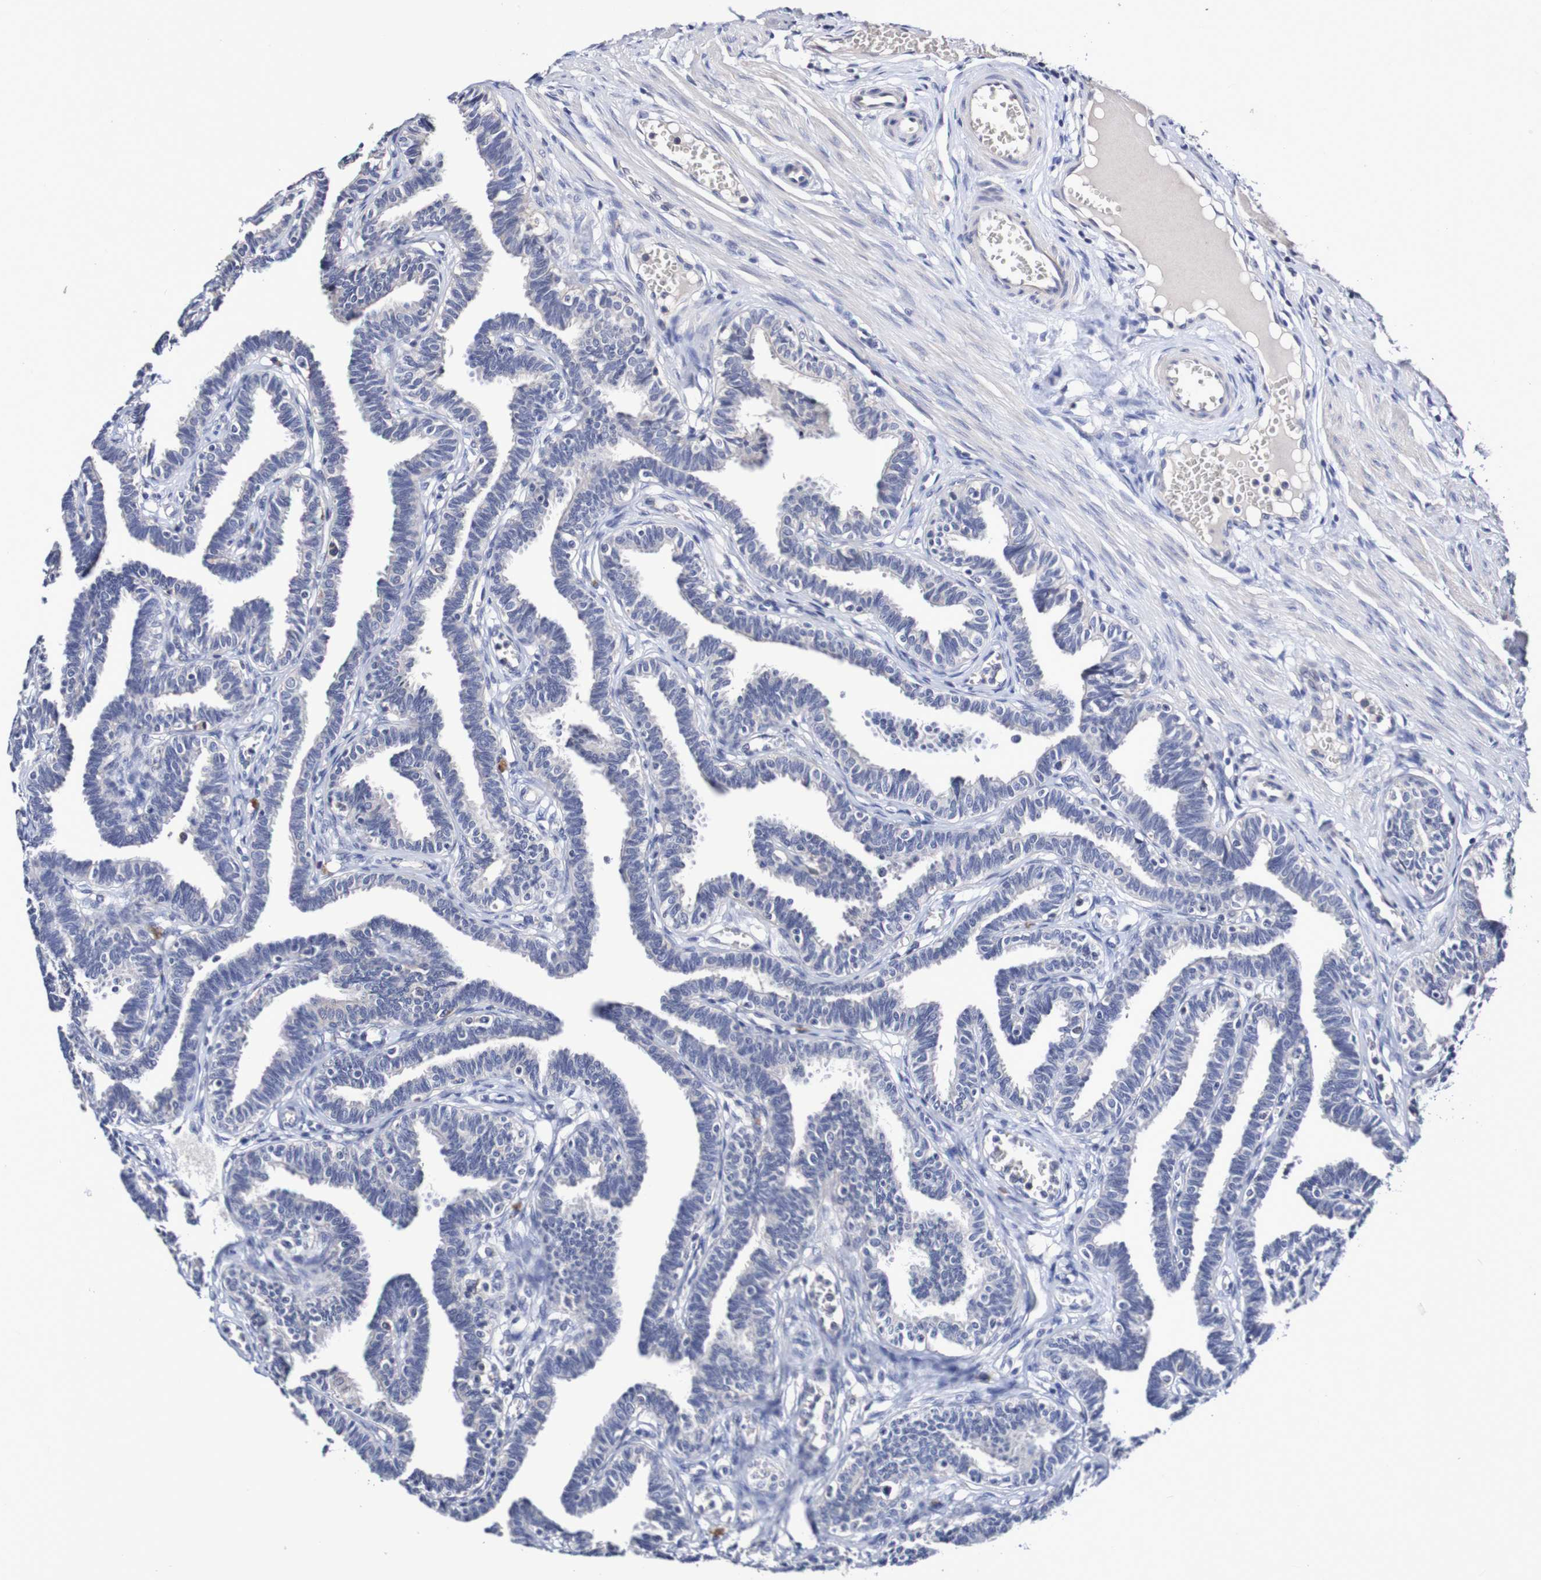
{"staining": {"intensity": "negative", "quantity": "none", "location": "none"}, "tissue": "fallopian tube", "cell_type": "Glandular cells", "image_type": "normal", "snomed": [{"axis": "morphology", "description": "Normal tissue, NOS"}, {"axis": "topography", "description": "Fallopian tube"}, {"axis": "topography", "description": "Ovary"}], "caption": "High magnification brightfield microscopy of benign fallopian tube stained with DAB (3,3'-diaminobenzidine) (brown) and counterstained with hematoxylin (blue): glandular cells show no significant positivity.", "gene": "ACVR1C", "patient": {"sex": "female", "age": 23}}